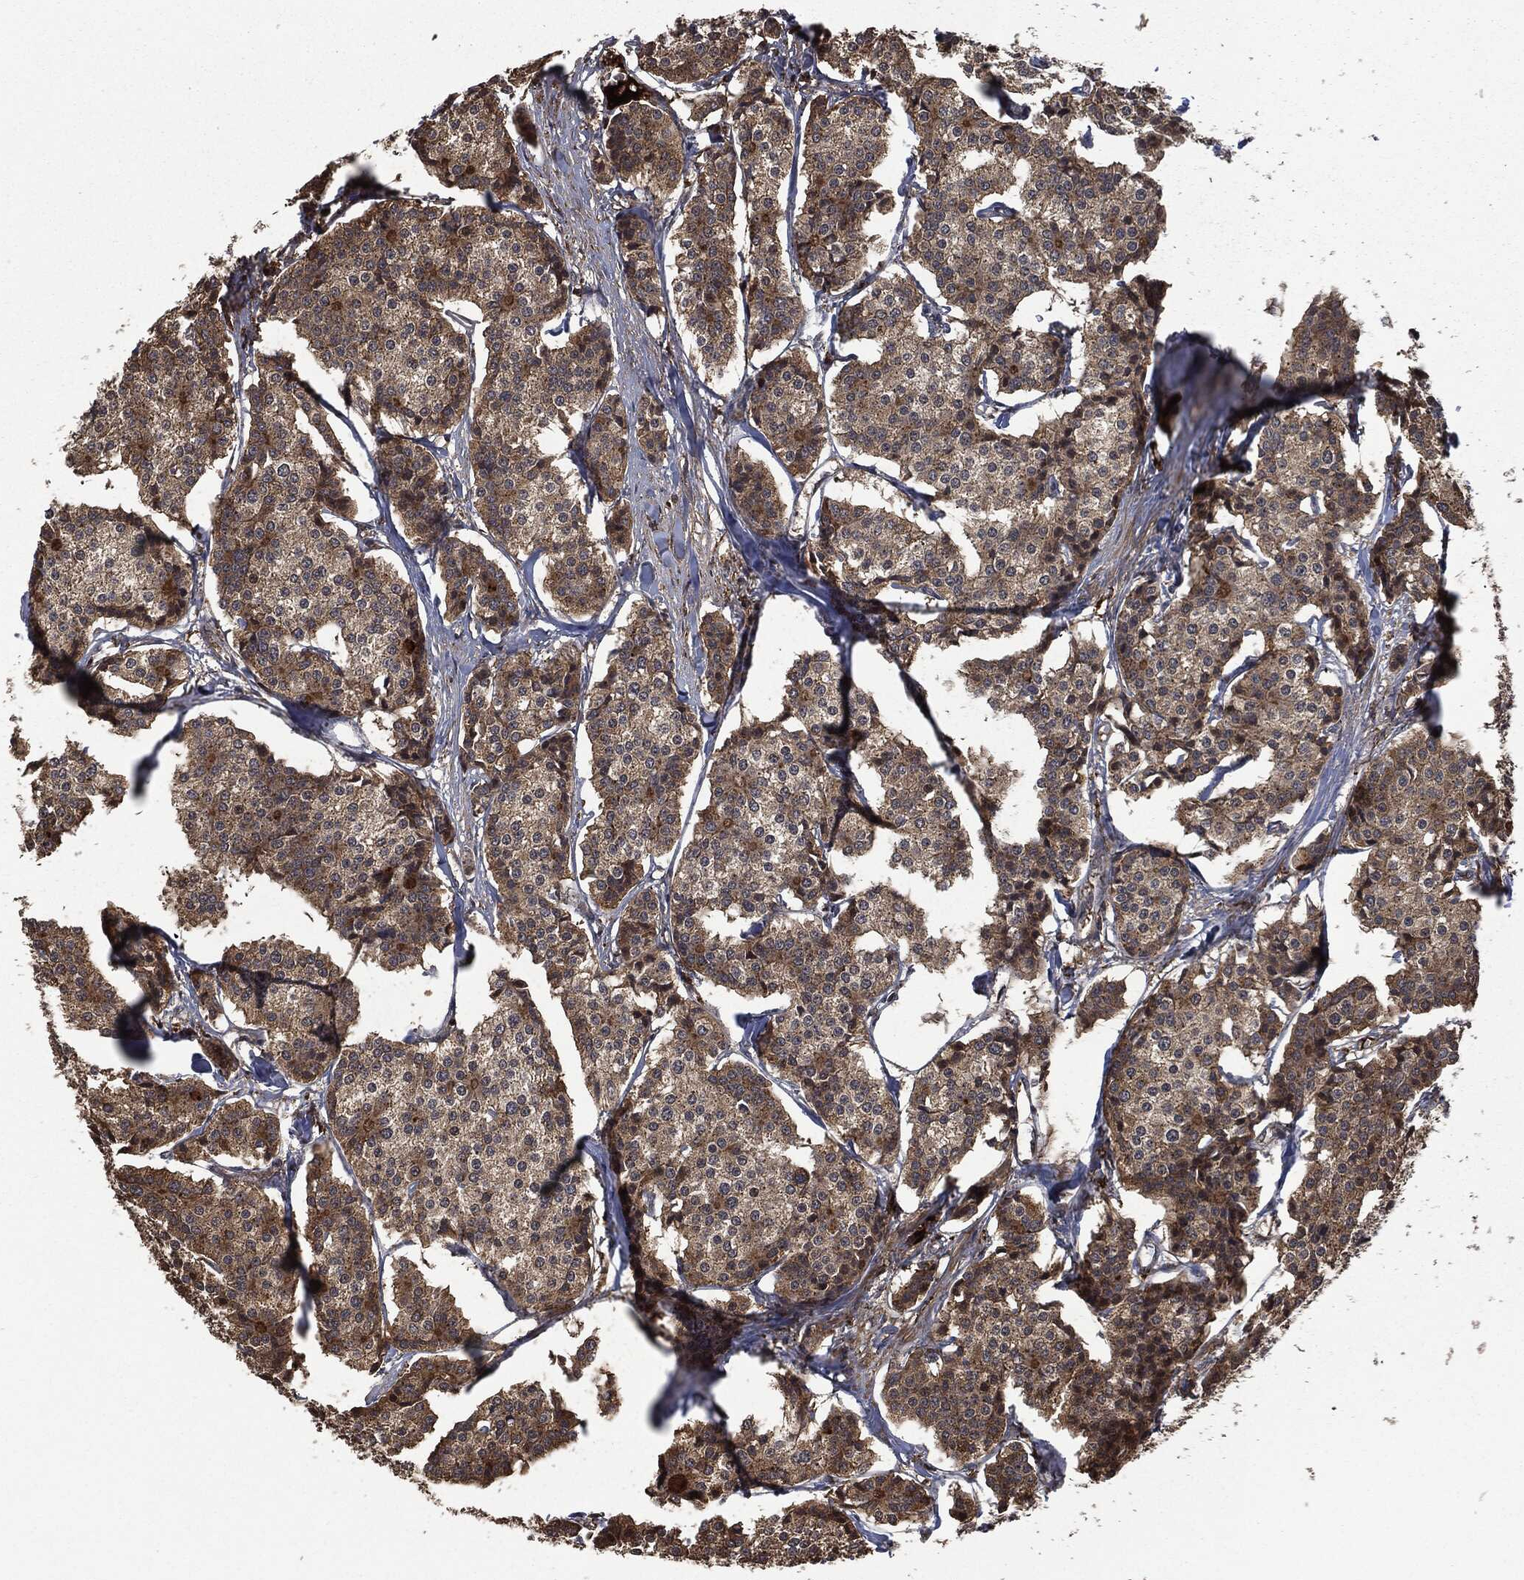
{"staining": {"intensity": "moderate", "quantity": "25%-75%", "location": "cytoplasmic/membranous"}, "tissue": "carcinoid", "cell_type": "Tumor cells", "image_type": "cancer", "snomed": [{"axis": "morphology", "description": "Carcinoid, malignant, NOS"}, {"axis": "topography", "description": "Small intestine"}], "caption": "The micrograph reveals immunohistochemical staining of carcinoid. There is moderate cytoplasmic/membranous expression is present in approximately 25%-75% of tumor cells.", "gene": "CRABP2", "patient": {"sex": "female", "age": 65}}